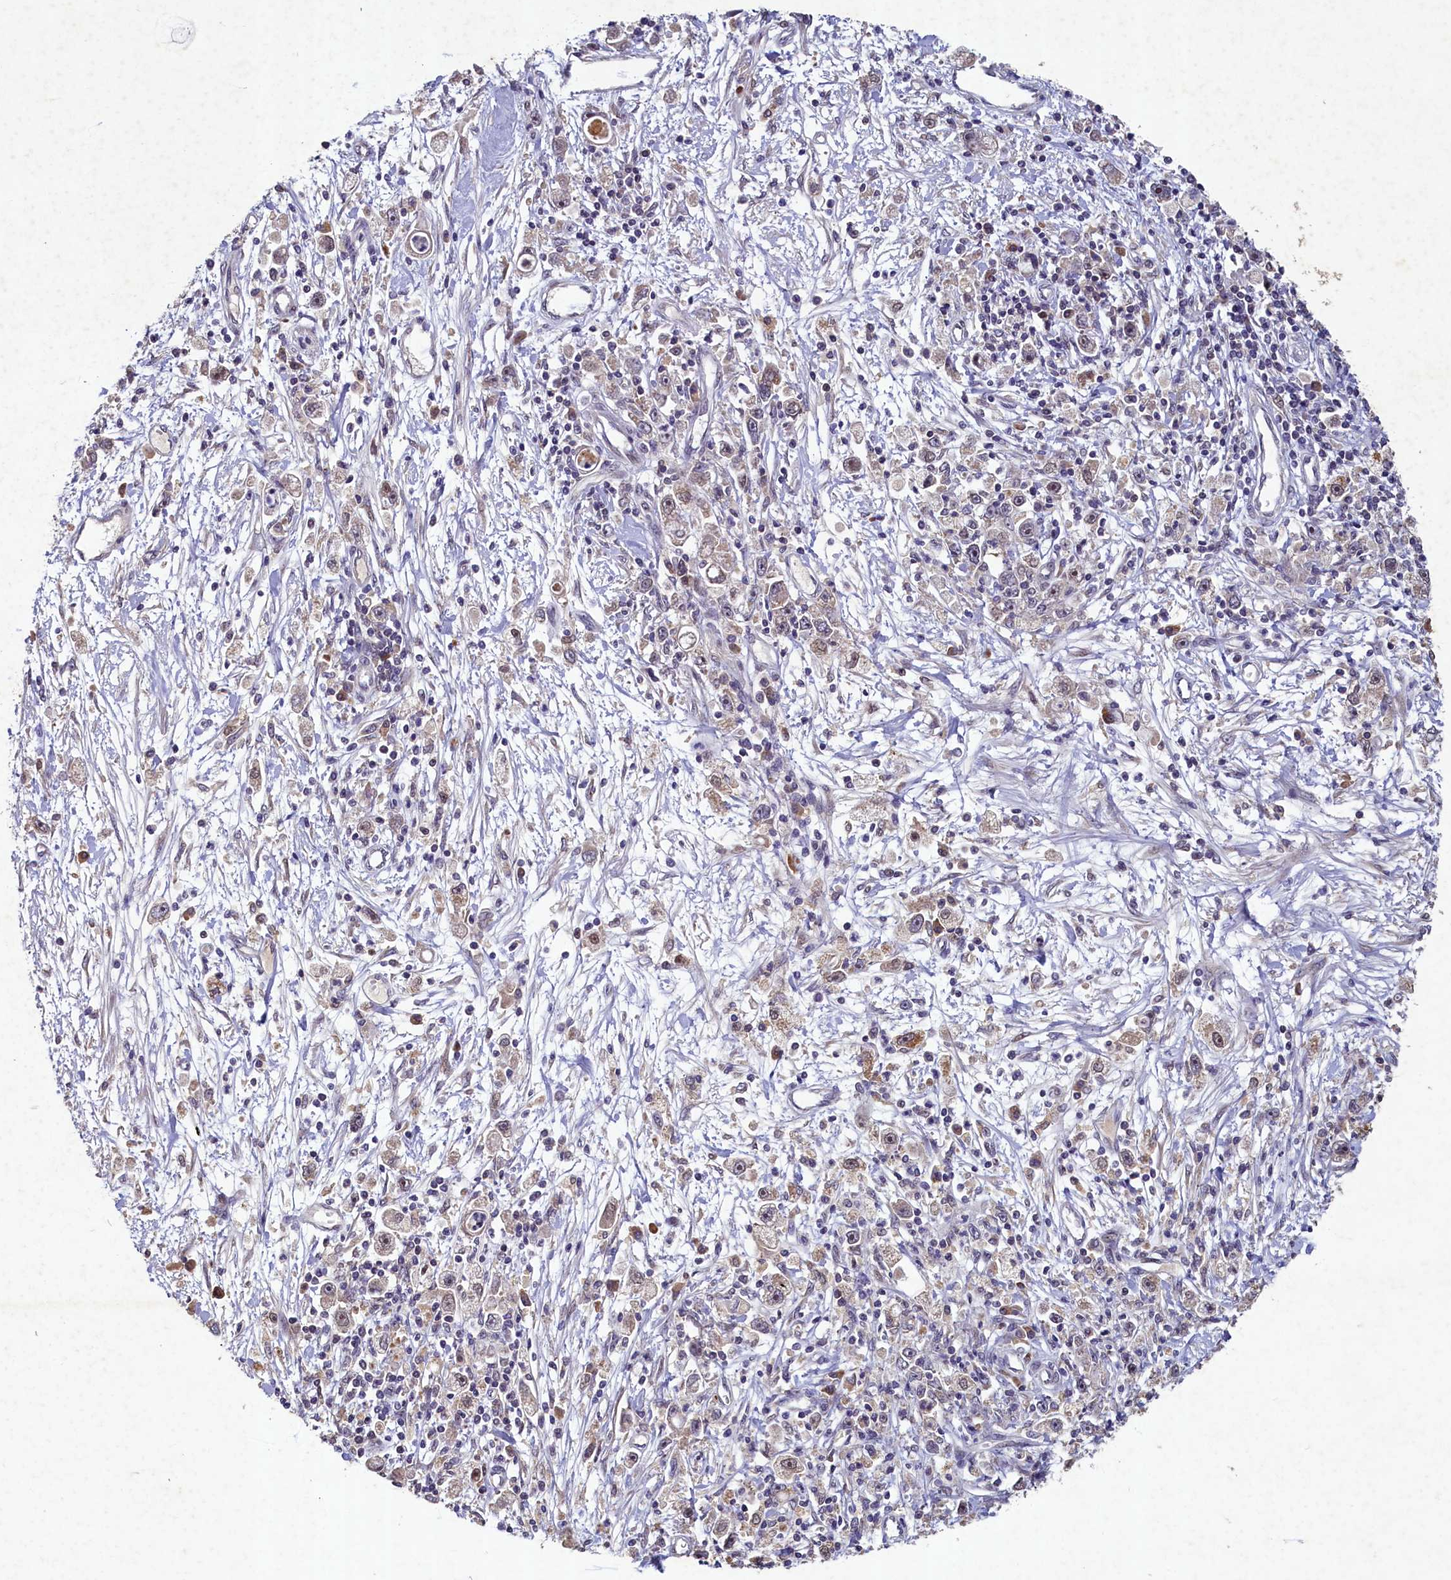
{"staining": {"intensity": "weak", "quantity": "25%-75%", "location": "cytoplasmic/membranous,nuclear"}, "tissue": "stomach cancer", "cell_type": "Tumor cells", "image_type": "cancer", "snomed": [{"axis": "morphology", "description": "Adenocarcinoma, NOS"}, {"axis": "topography", "description": "Stomach"}], "caption": "Approximately 25%-75% of tumor cells in human stomach adenocarcinoma reveal weak cytoplasmic/membranous and nuclear protein positivity as visualized by brown immunohistochemical staining.", "gene": "LATS2", "patient": {"sex": "female", "age": 59}}